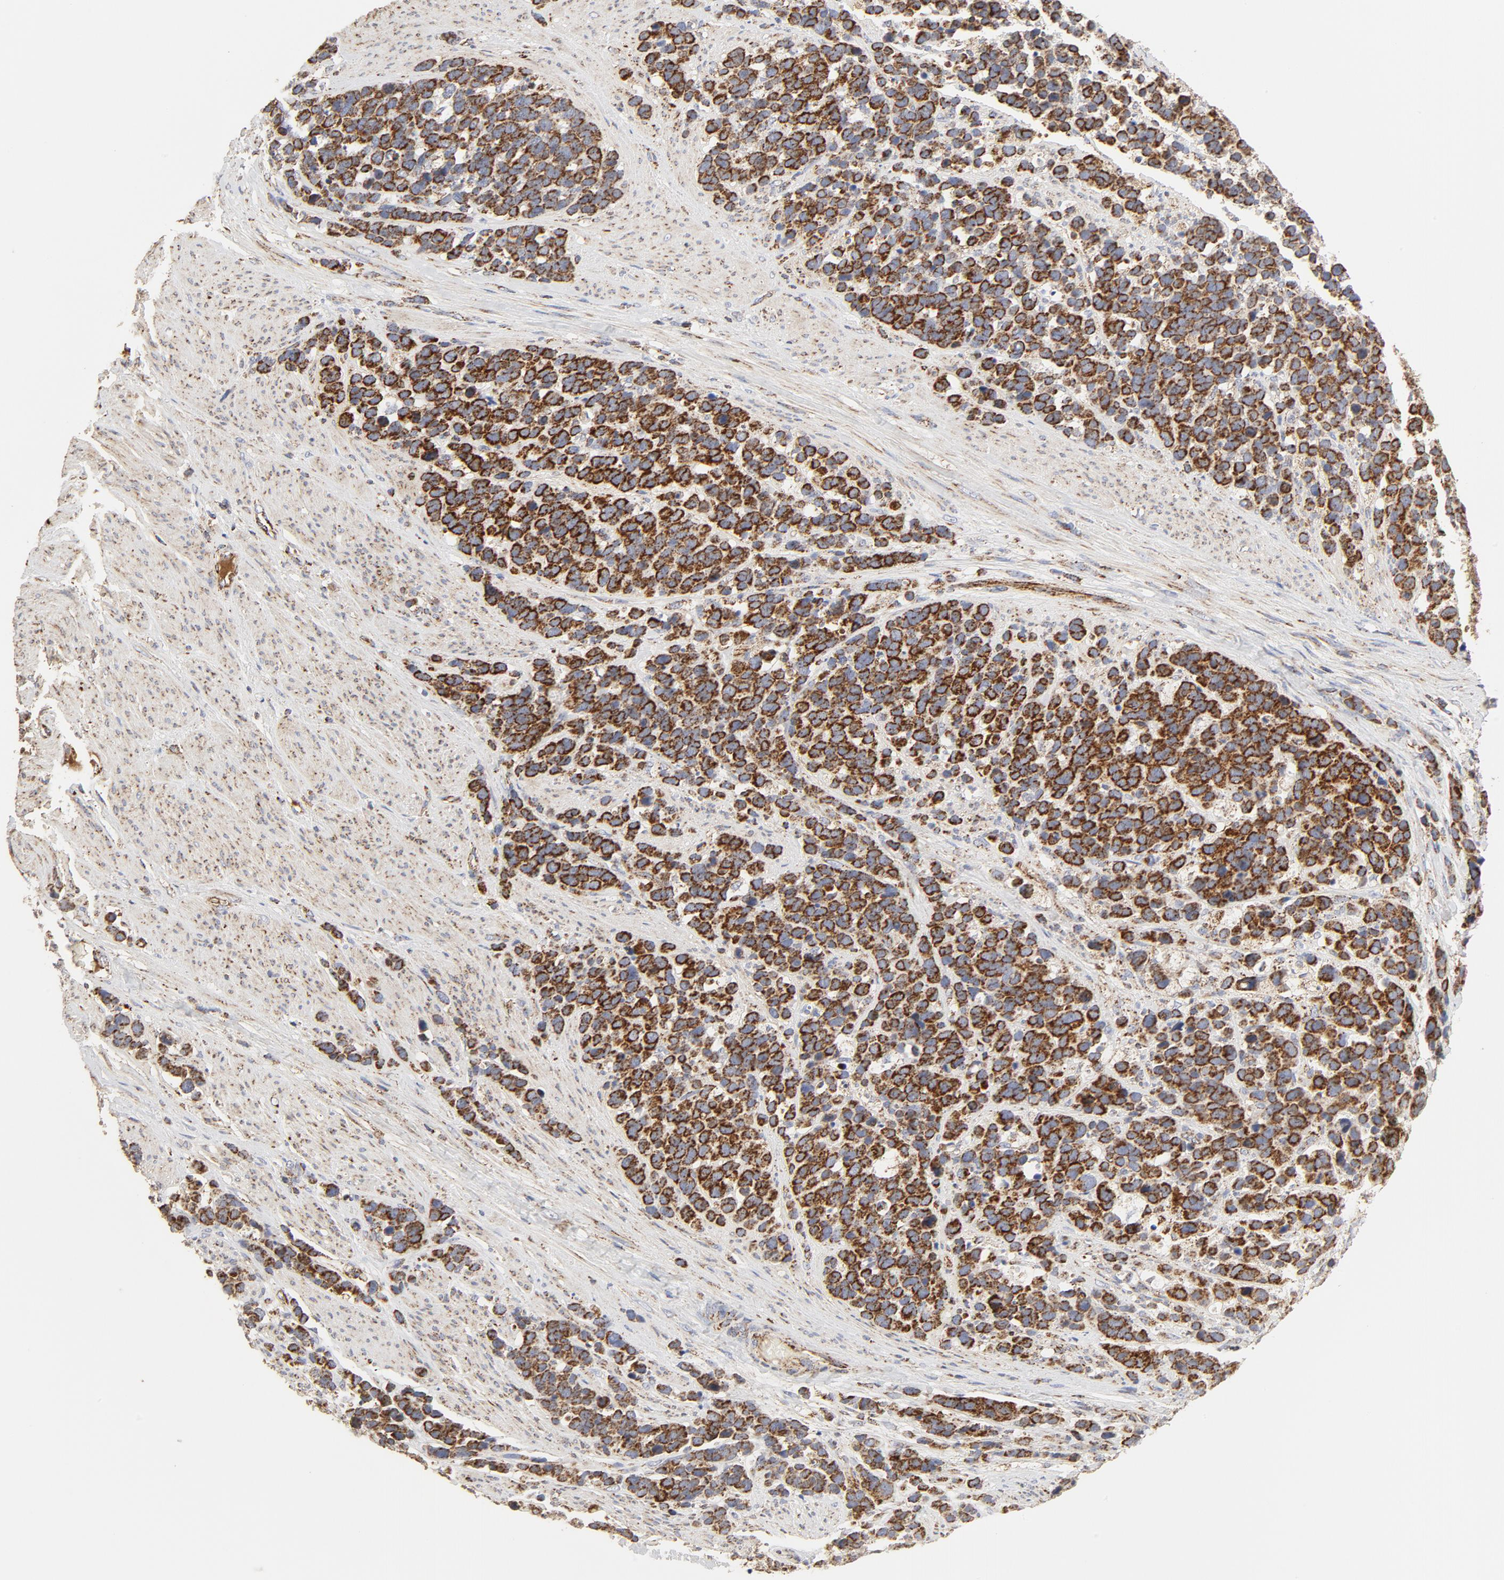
{"staining": {"intensity": "strong", "quantity": ">75%", "location": "cytoplasmic/membranous"}, "tissue": "stomach cancer", "cell_type": "Tumor cells", "image_type": "cancer", "snomed": [{"axis": "morphology", "description": "Adenocarcinoma, NOS"}, {"axis": "topography", "description": "Stomach, upper"}], "caption": "A micrograph of adenocarcinoma (stomach) stained for a protein demonstrates strong cytoplasmic/membranous brown staining in tumor cells.", "gene": "PCNX4", "patient": {"sex": "male", "age": 71}}